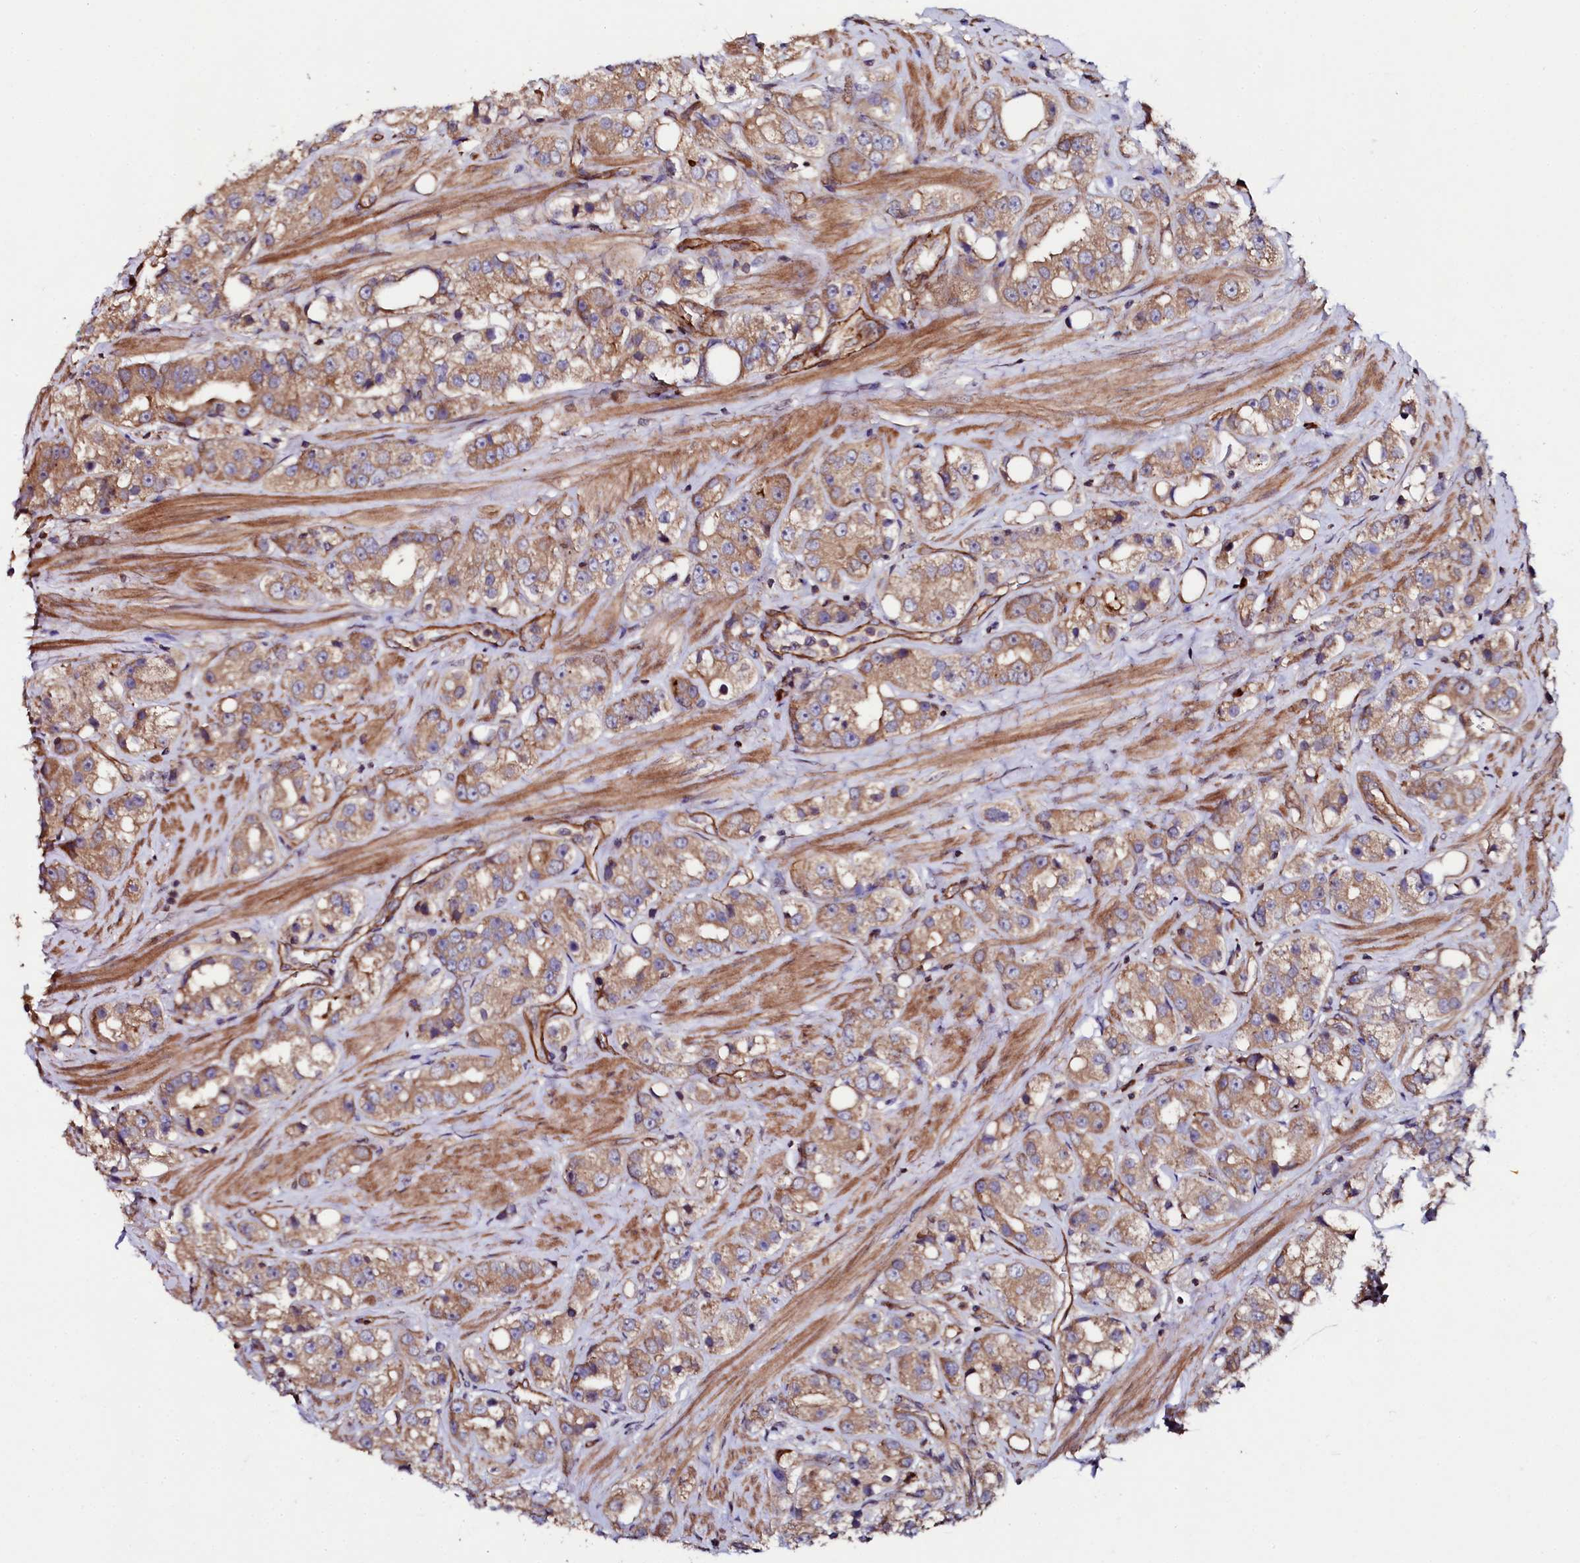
{"staining": {"intensity": "moderate", "quantity": ">75%", "location": "cytoplasmic/membranous"}, "tissue": "prostate cancer", "cell_type": "Tumor cells", "image_type": "cancer", "snomed": [{"axis": "morphology", "description": "Adenocarcinoma, NOS"}, {"axis": "topography", "description": "Prostate"}], "caption": "Prostate adenocarcinoma stained with IHC shows moderate cytoplasmic/membranous staining in approximately >75% of tumor cells. (DAB IHC with brightfield microscopy, high magnification).", "gene": "USPL1", "patient": {"sex": "male", "age": 79}}